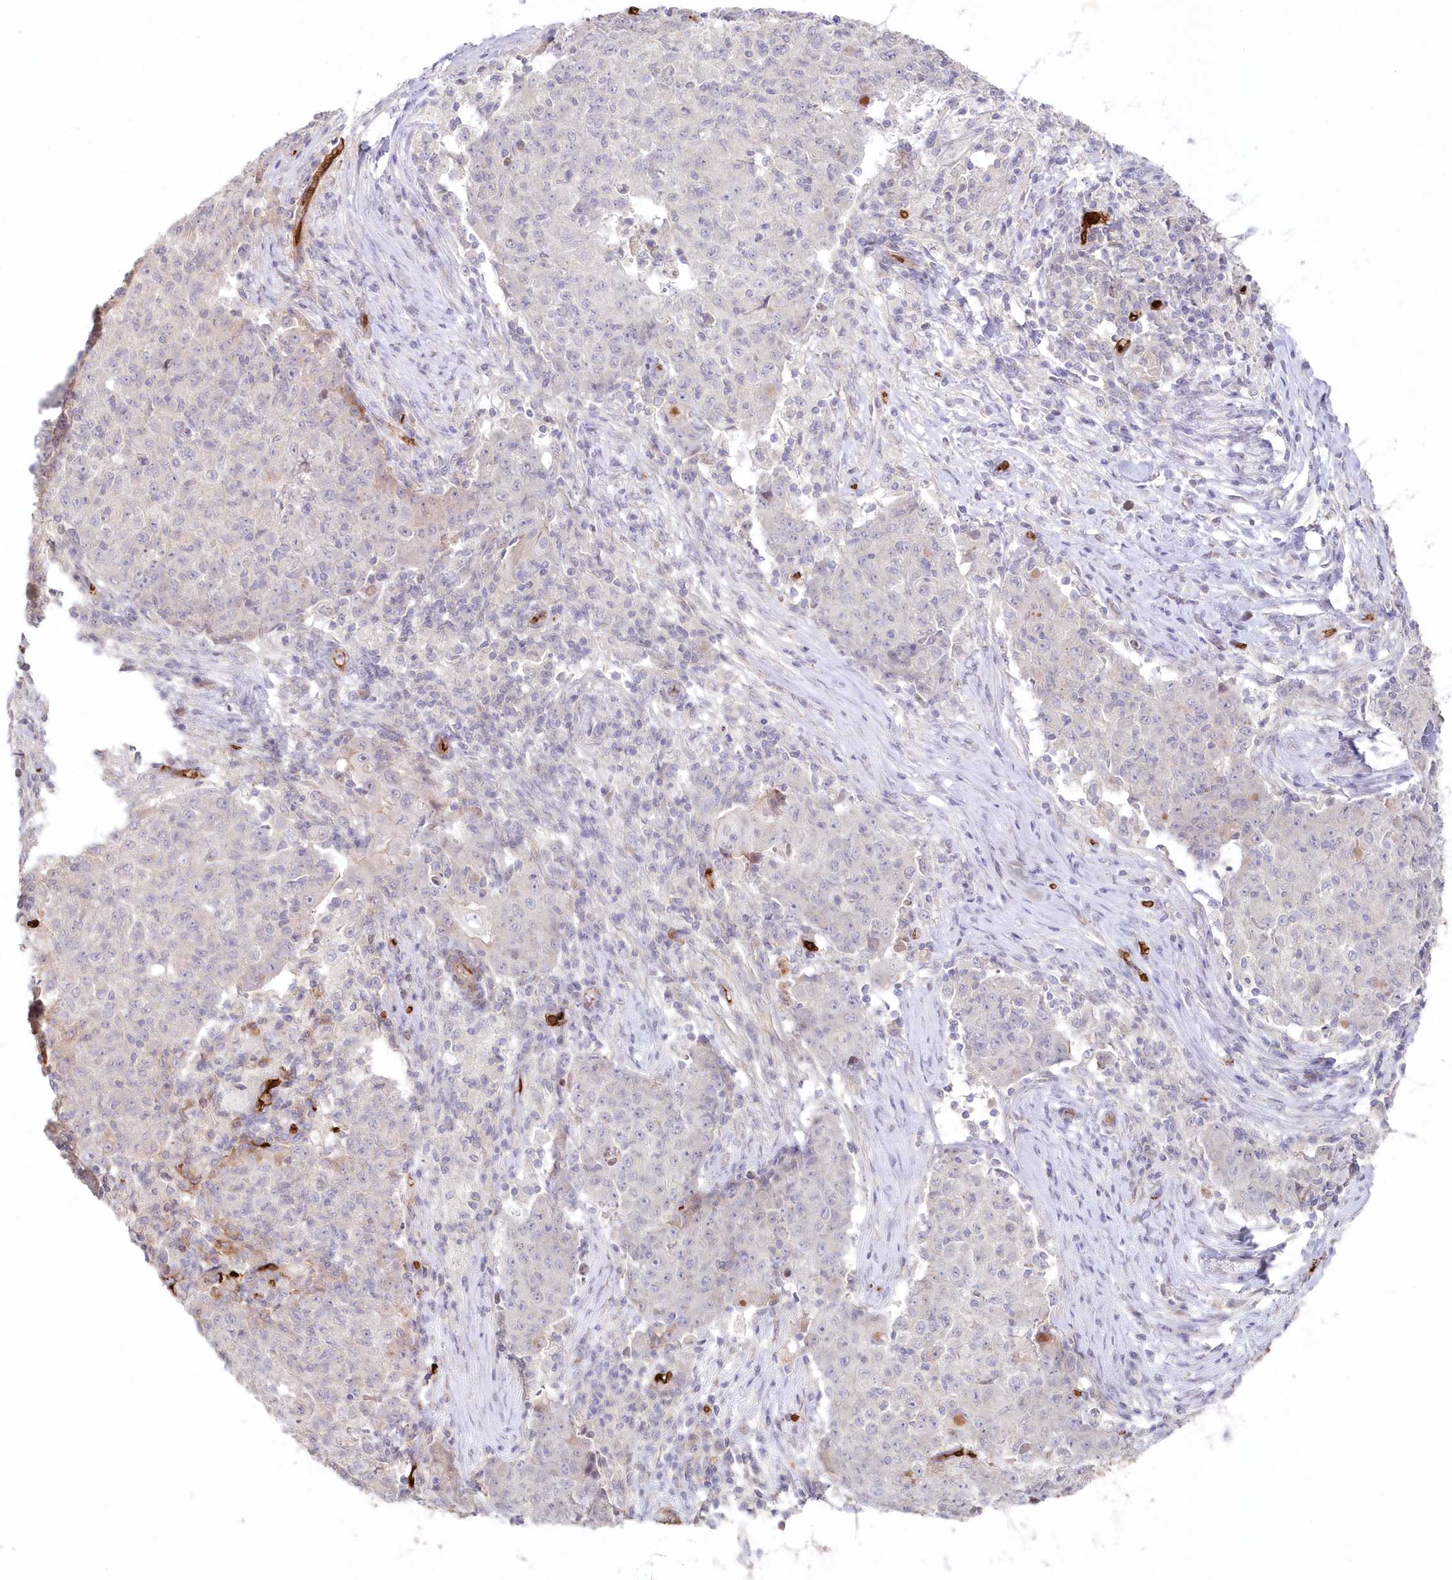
{"staining": {"intensity": "weak", "quantity": "<25%", "location": "cytoplasmic/membranous"}, "tissue": "ovarian cancer", "cell_type": "Tumor cells", "image_type": "cancer", "snomed": [{"axis": "morphology", "description": "Carcinoma, endometroid"}, {"axis": "topography", "description": "Ovary"}], "caption": "Protein analysis of ovarian endometroid carcinoma exhibits no significant staining in tumor cells.", "gene": "SERINC1", "patient": {"sex": "female", "age": 42}}